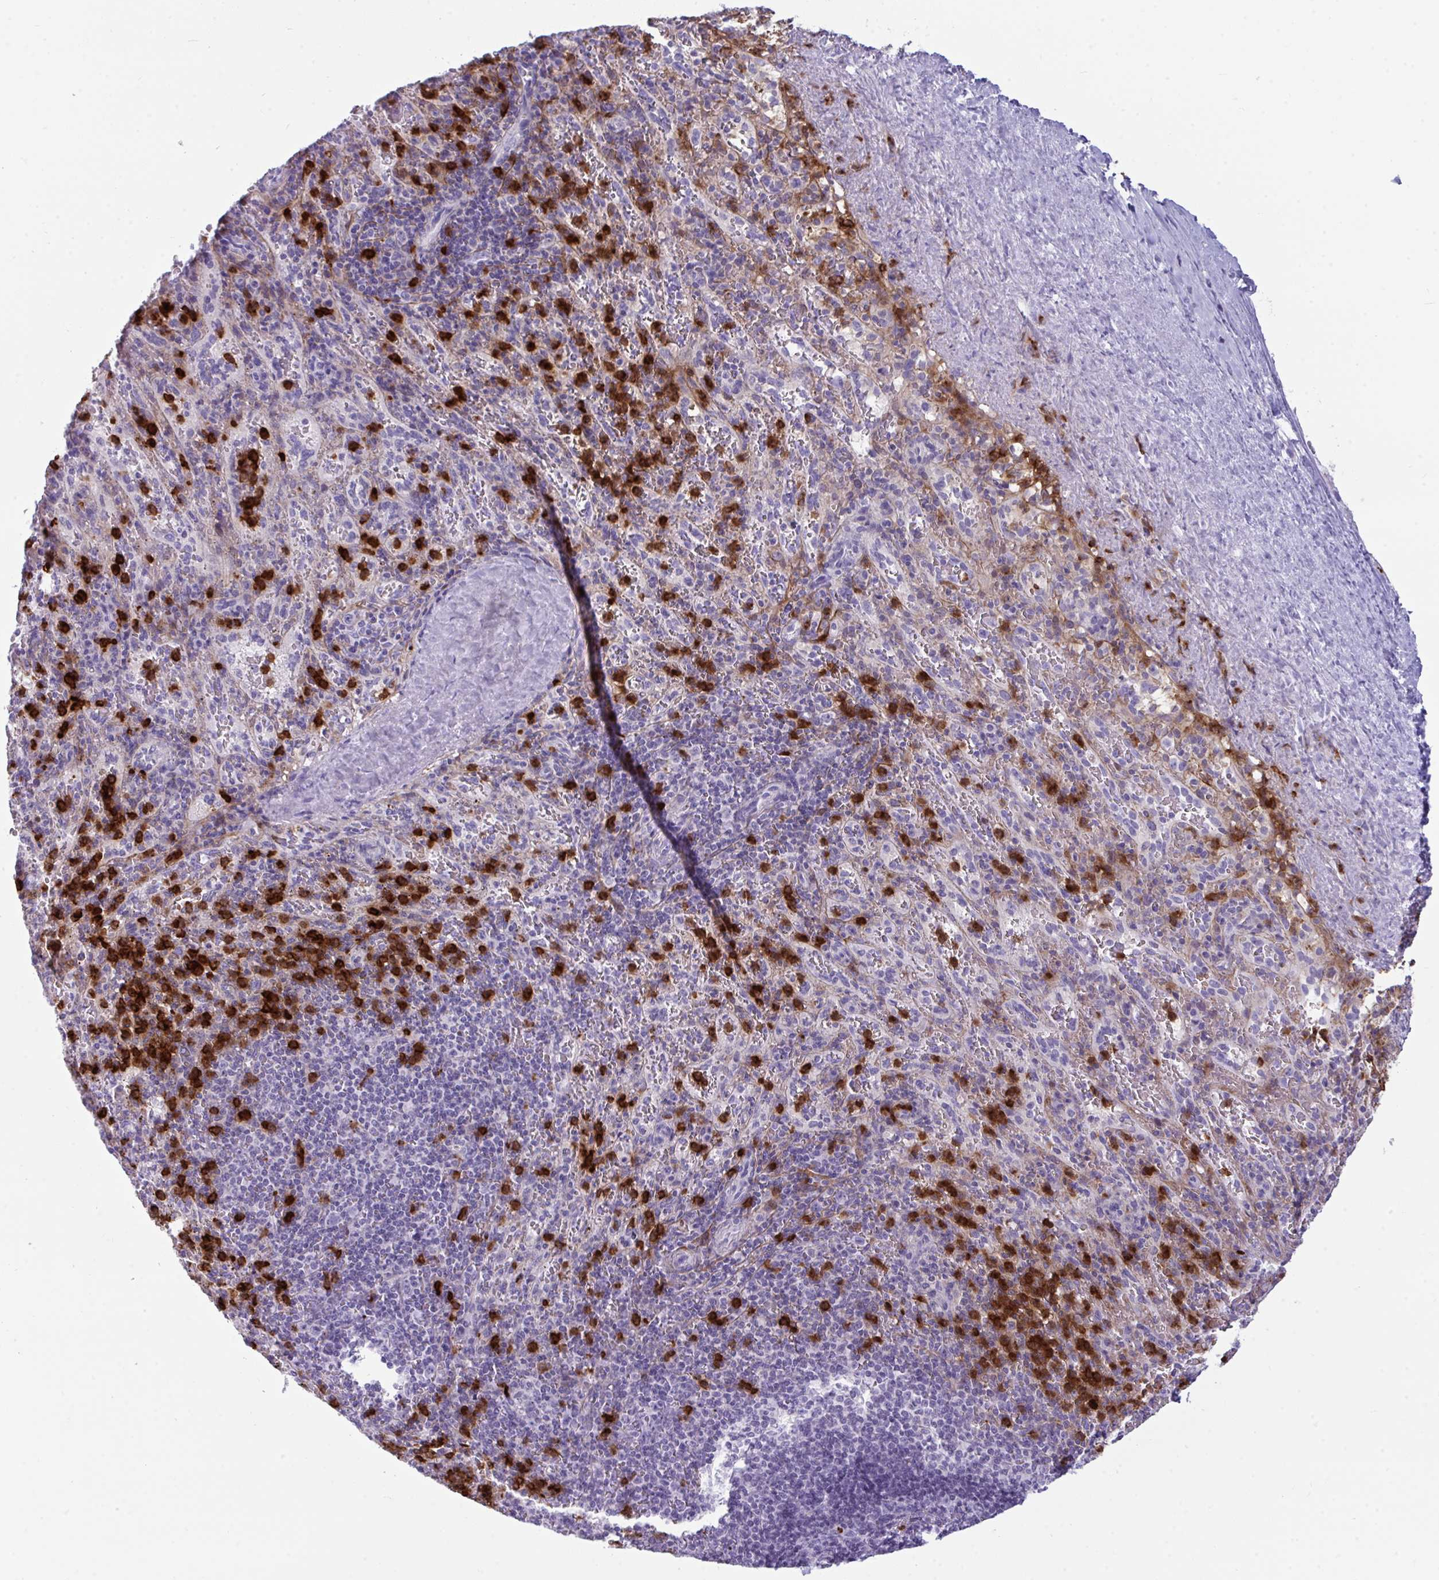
{"staining": {"intensity": "strong", "quantity": "25%-75%", "location": "cytoplasmic/membranous"}, "tissue": "spleen", "cell_type": "Cells in red pulp", "image_type": "normal", "snomed": [{"axis": "morphology", "description": "Normal tissue, NOS"}, {"axis": "topography", "description": "Spleen"}], "caption": "DAB (3,3'-diaminobenzidine) immunohistochemical staining of benign human spleen demonstrates strong cytoplasmic/membranous protein expression in approximately 25%-75% of cells in red pulp.", "gene": "ARHGAP42", "patient": {"sex": "male", "age": 57}}